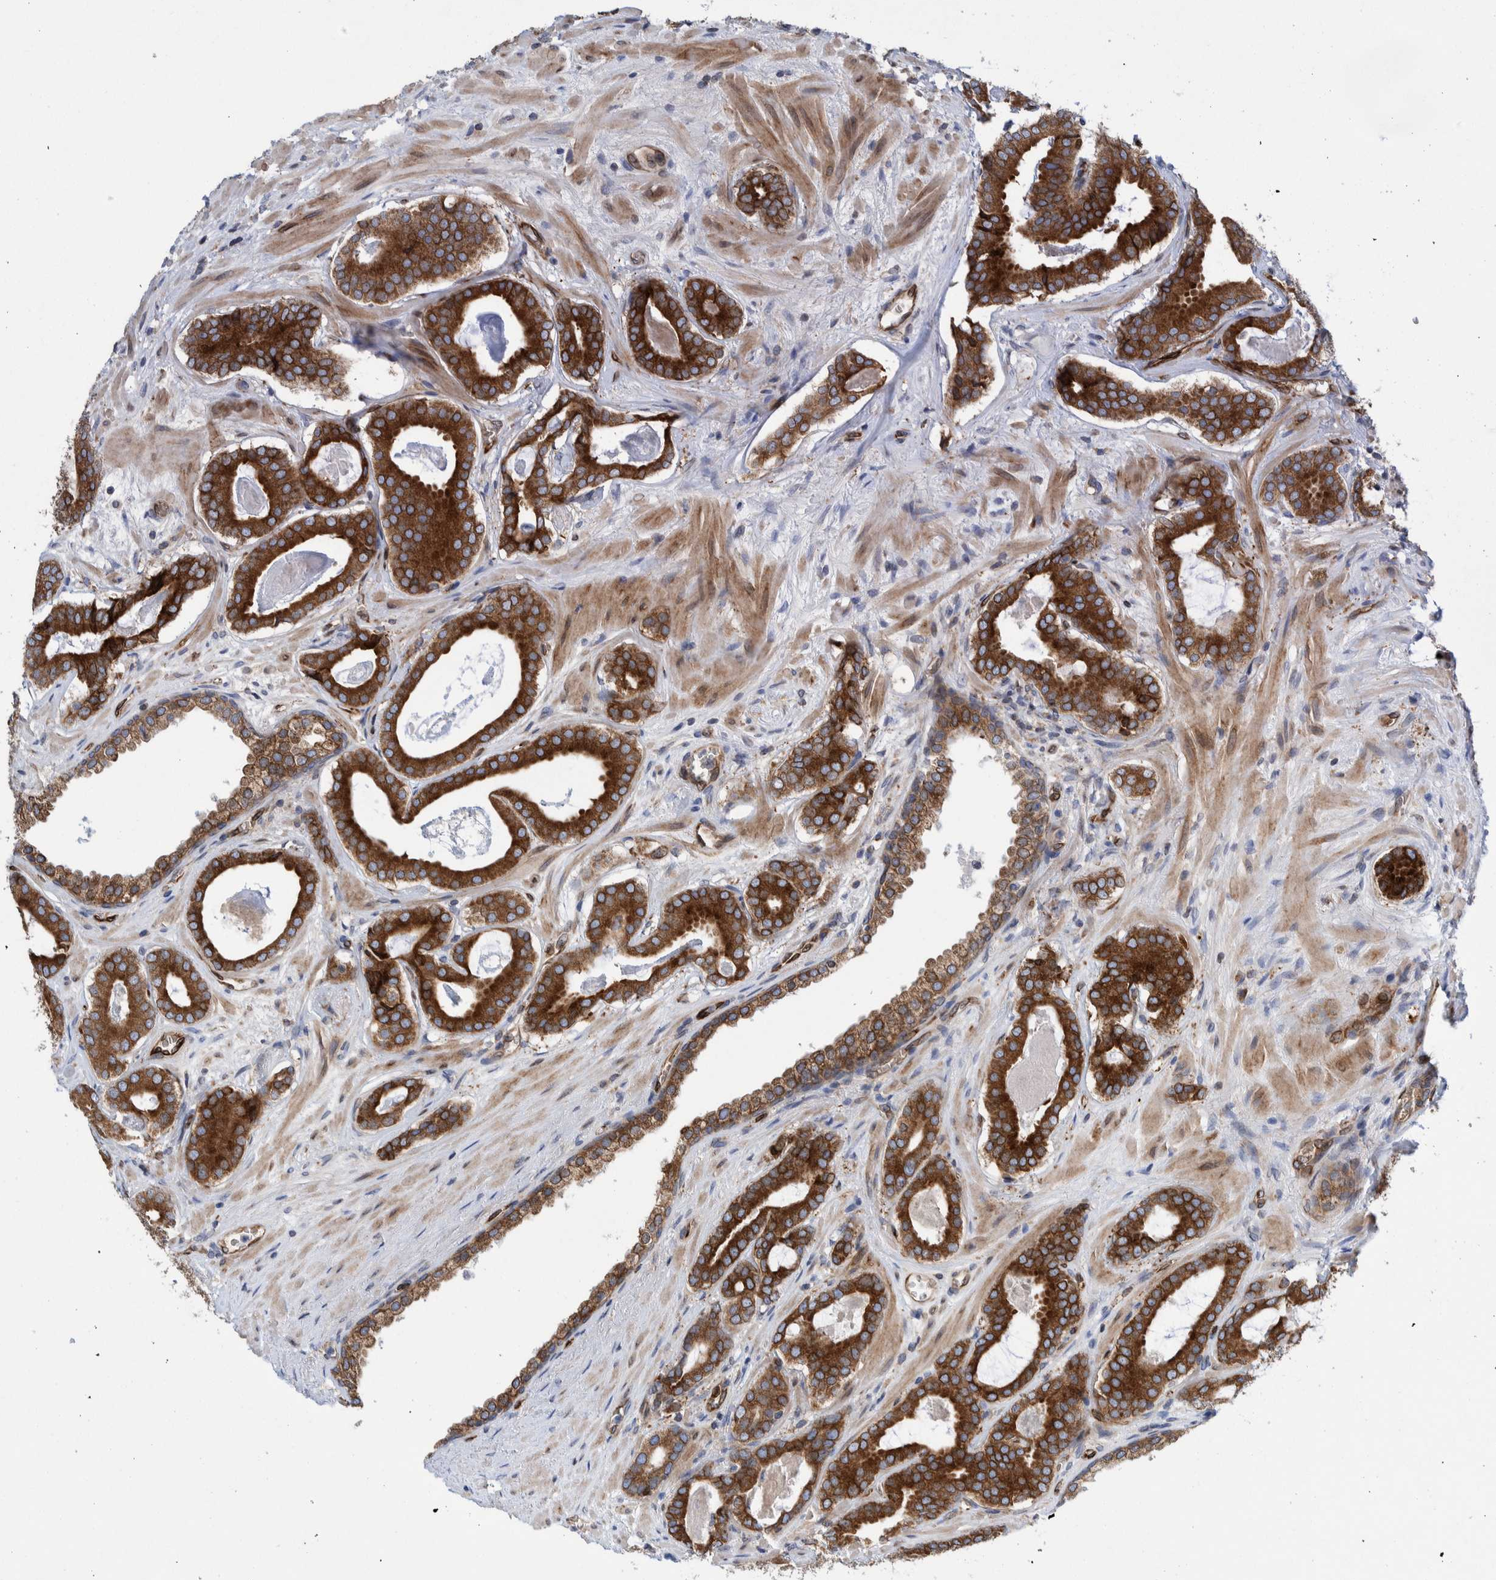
{"staining": {"intensity": "strong", "quantity": ">75%", "location": "cytoplasmic/membranous"}, "tissue": "prostate cancer", "cell_type": "Tumor cells", "image_type": "cancer", "snomed": [{"axis": "morphology", "description": "Adenocarcinoma, High grade"}, {"axis": "topography", "description": "Prostate"}], "caption": "Tumor cells show strong cytoplasmic/membranous positivity in approximately >75% of cells in high-grade adenocarcinoma (prostate).", "gene": "THEM6", "patient": {"sex": "male", "age": 60}}